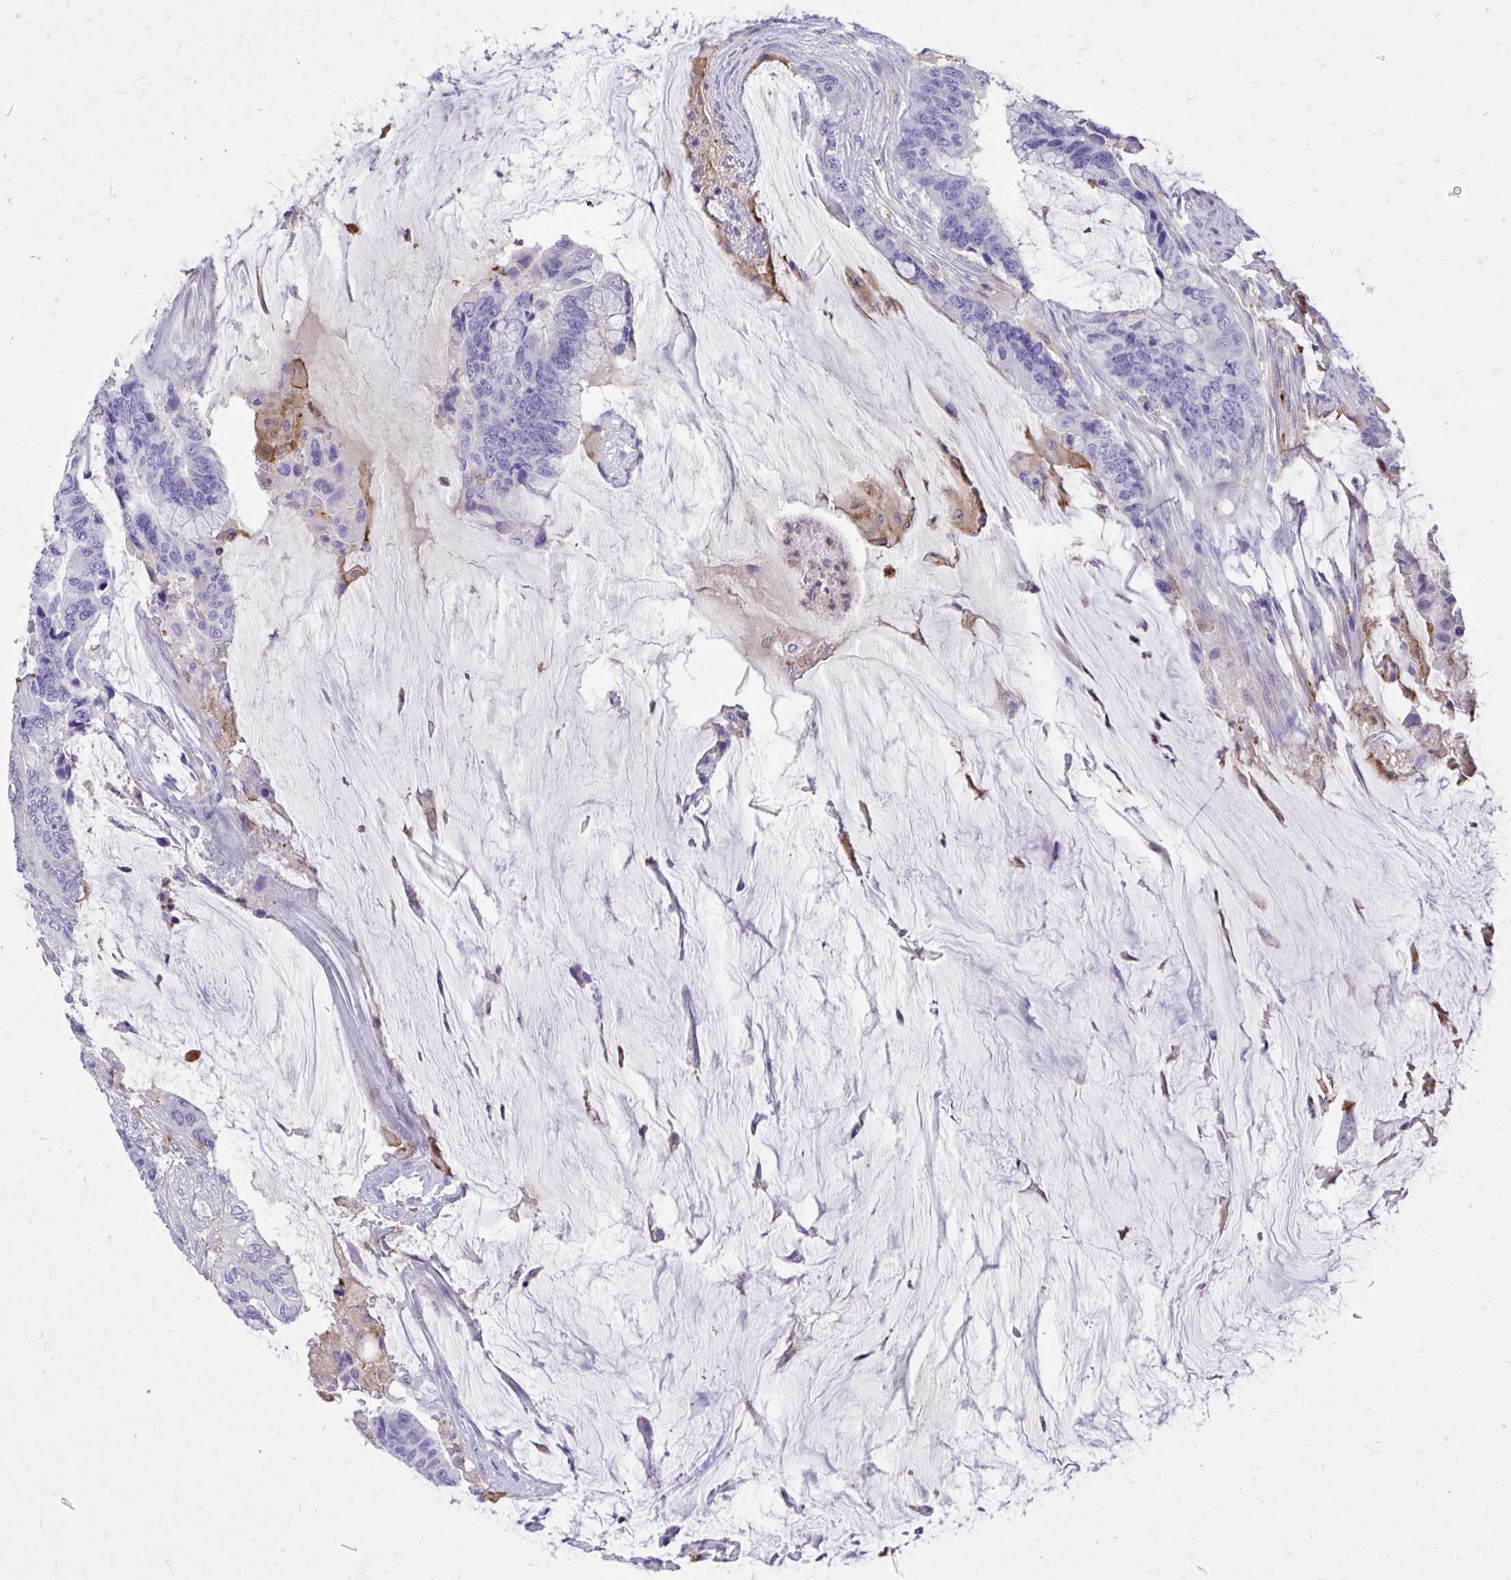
{"staining": {"intensity": "moderate", "quantity": "<25%", "location": "cytoplasmic/membranous"}, "tissue": "colorectal cancer", "cell_type": "Tumor cells", "image_type": "cancer", "snomed": [{"axis": "morphology", "description": "Adenocarcinoma, NOS"}, {"axis": "topography", "description": "Rectum"}], "caption": "Protein analysis of colorectal adenocarcinoma tissue displays moderate cytoplasmic/membranous expression in about <25% of tumor cells.", "gene": "TLR7", "patient": {"sex": "female", "age": 59}}